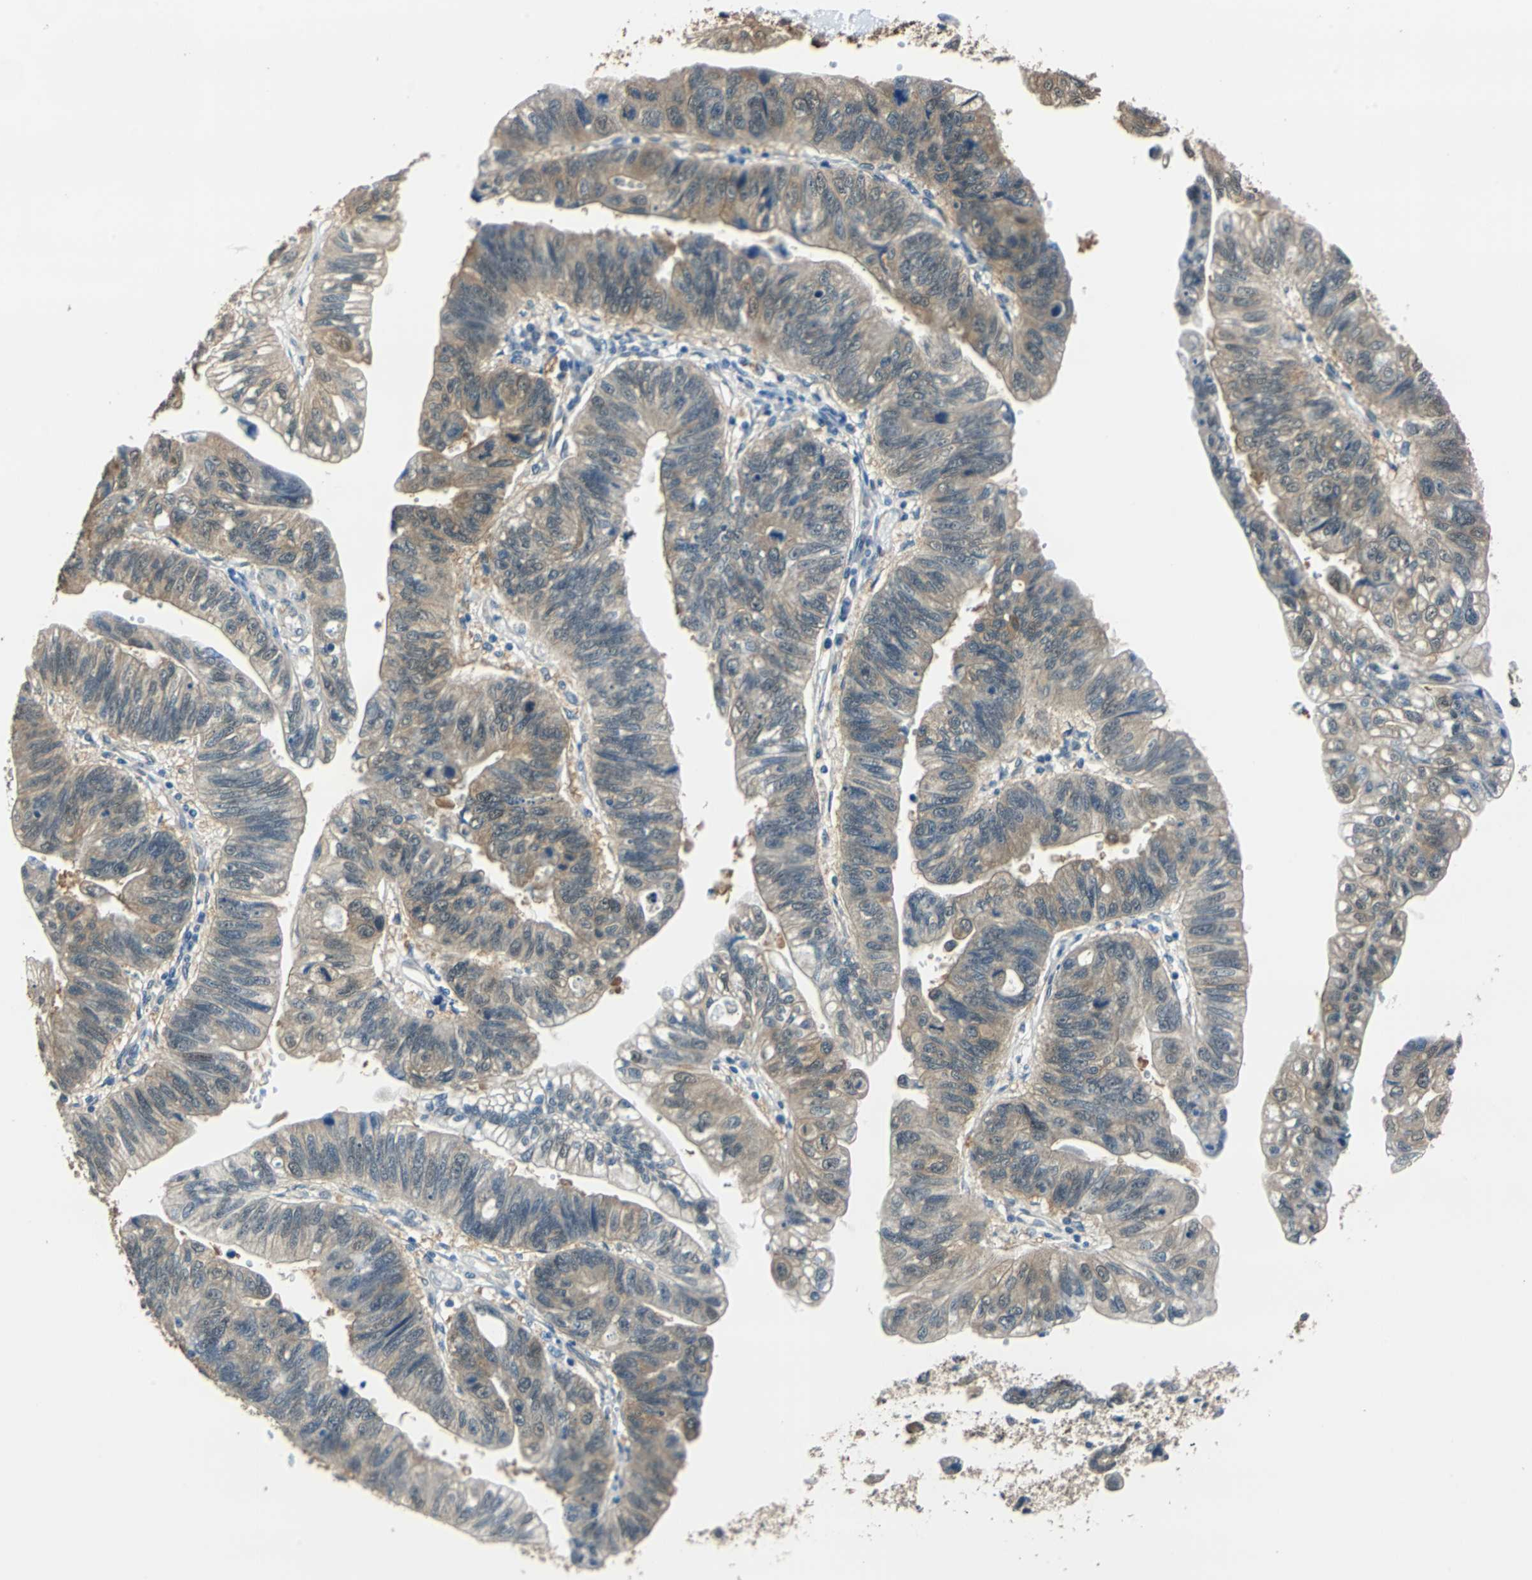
{"staining": {"intensity": "moderate", "quantity": ">75%", "location": "cytoplasmic/membranous"}, "tissue": "stomach cancer", "cell_type": "Tumor cells", "image_type": "cancer", "snomed": [{"axis": "morphology", "description": "Adenocarcinoma, NOS"}, {"axis": "topography", "description": "Stomach"}], "caption": "Adenocarcinoma (stomach) stained with a brown dye displays moderate cytoplasmic/membranous positive expression in approximately >75% of tumor cells.", "gene": "FKBP4", "patient": {"sex": "male", "age": 59}}